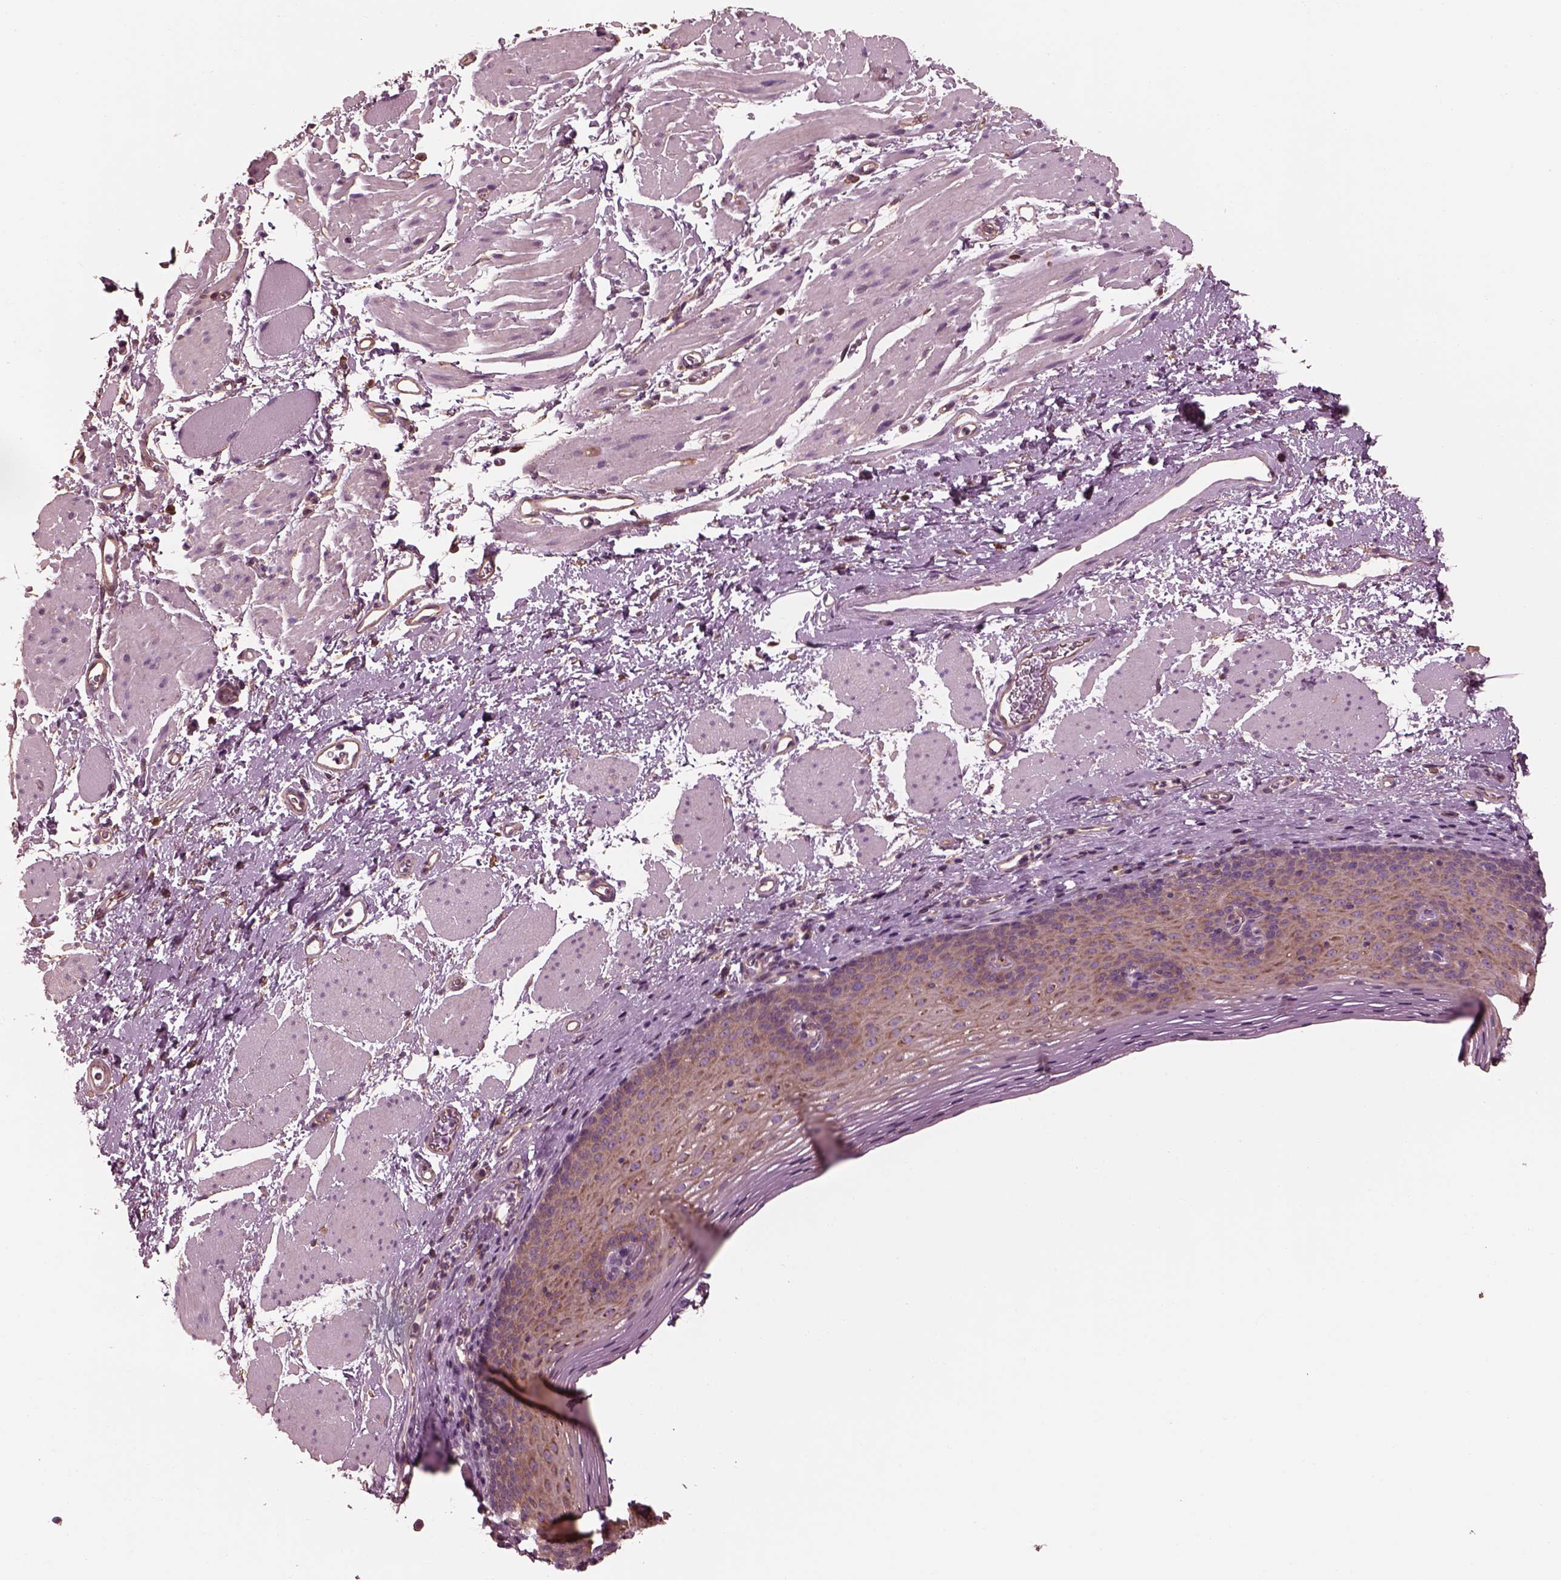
{"staining": {"intensity": "weak", "quantity": "25%-75%", "location": "cytoplasmic/membranous"}, "tissue": "esophagus", "cell_type": "Squamous epithelial cells", "image_type": "normal", "snomed": [{"axis": "morphology", "description": "Normal tissue, NOS"}, {"axis": "topography", "description": "Esophagus"}], "caption": "Protein expression analysis of unremarkable esophagus reveals weak cytoplasmic/membranous staining in approximately 25%-75% of squamous epithelial cells.", "gene": "ELAPOR1", "patient": {"sex": "female", "age": 68}}